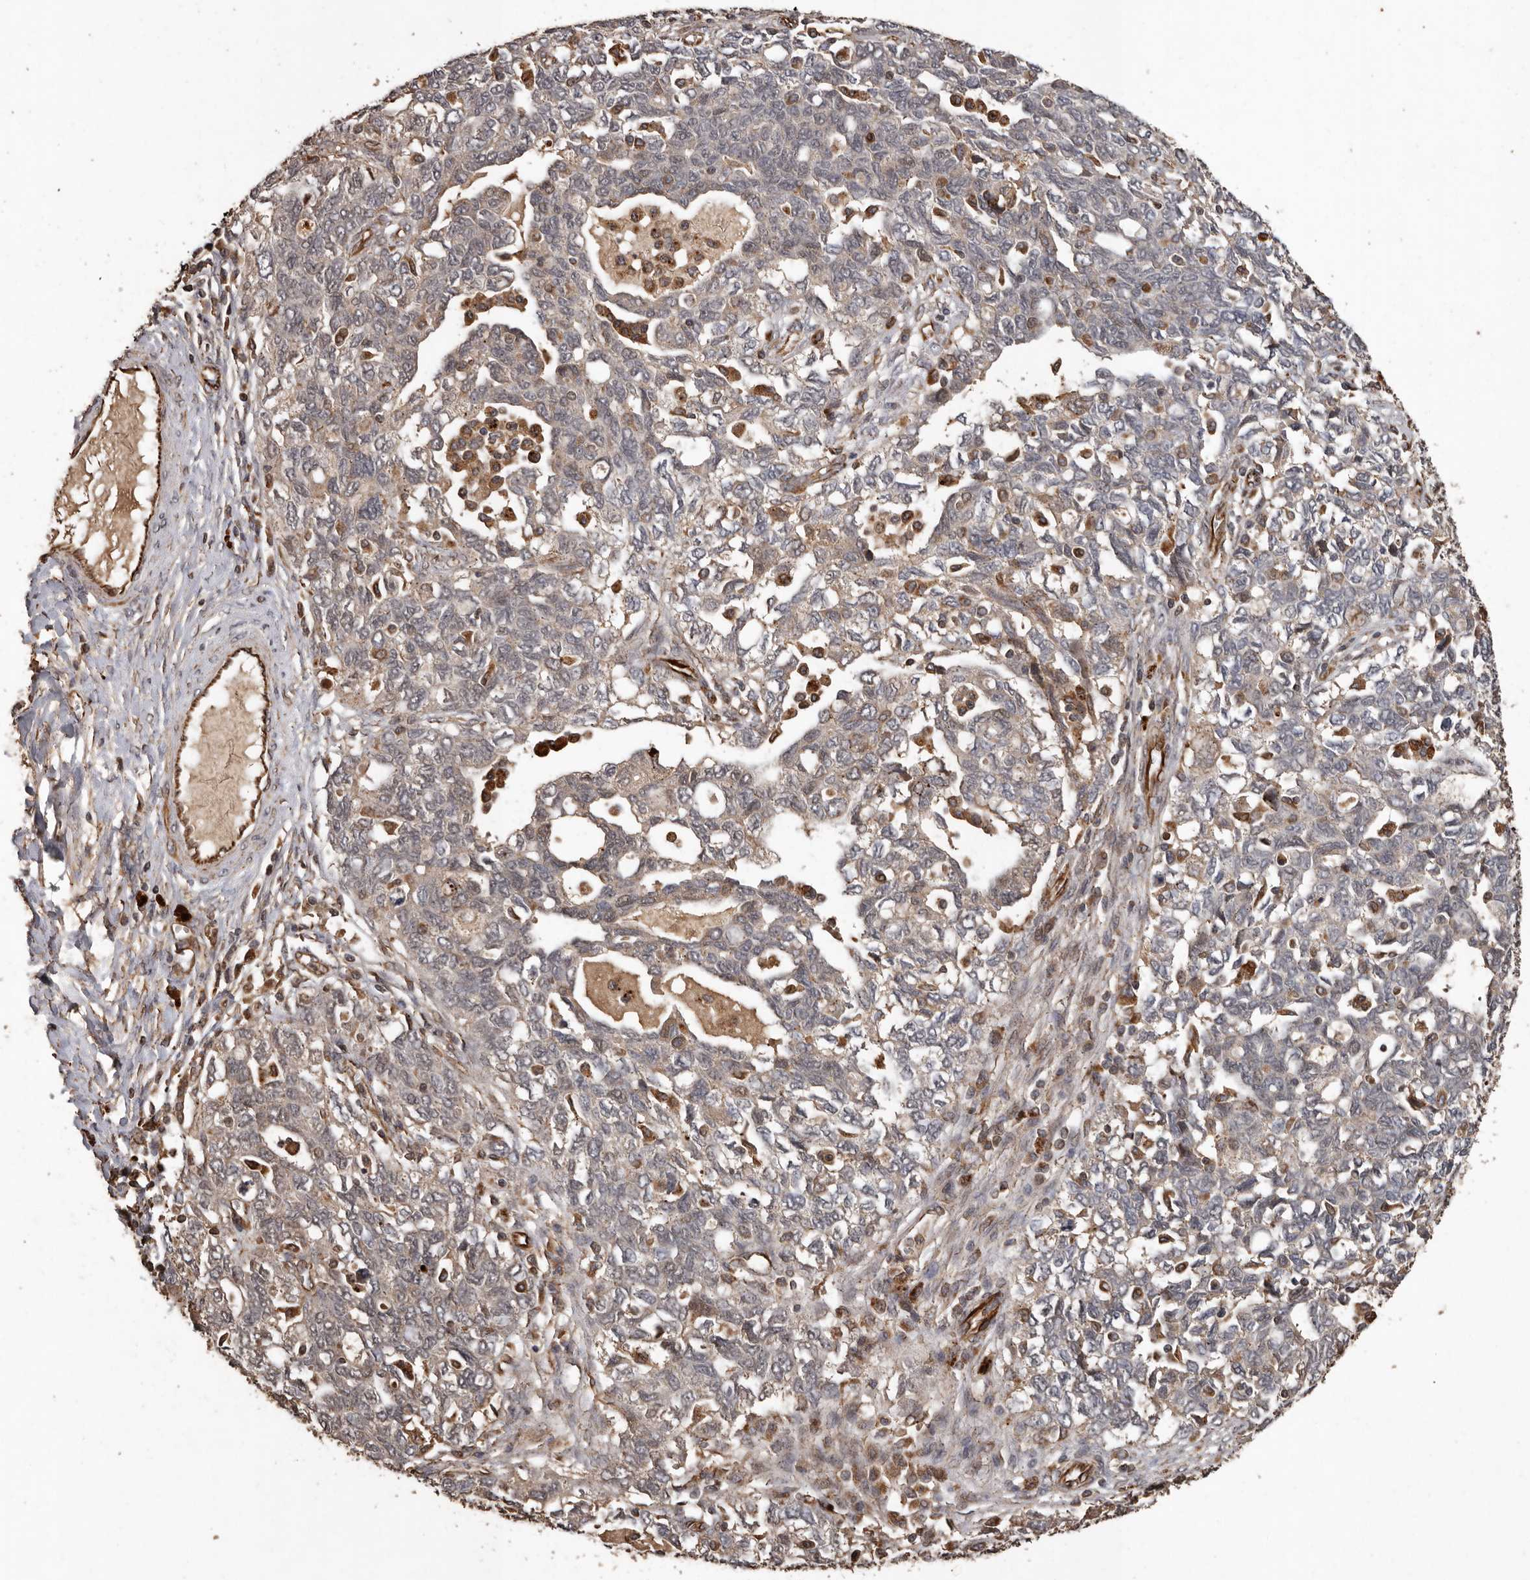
{"staining": {"intensity": "weak", "quantity": "<25%", "location": "cytoplasmic/membranous"}, "tissue": "ovarian cancer", "cell_type": "Tumor cells", "image_type": "cancer", "snomed": [{"axis": "morphology", "description": "Carcinoma, NOS"}, {"axis": "morphology", "description": "Cystadenocarcinoma, serous, NOS"}, {"axis": "topography", "description": "Ovary"}], "caption": "Photomicrograph shows no significant protein staining in tumor cells of ovarian serous cystadenocarcinoma.", "gene": "BRAT1", "patient": {"sex": "female", "age": 69}}